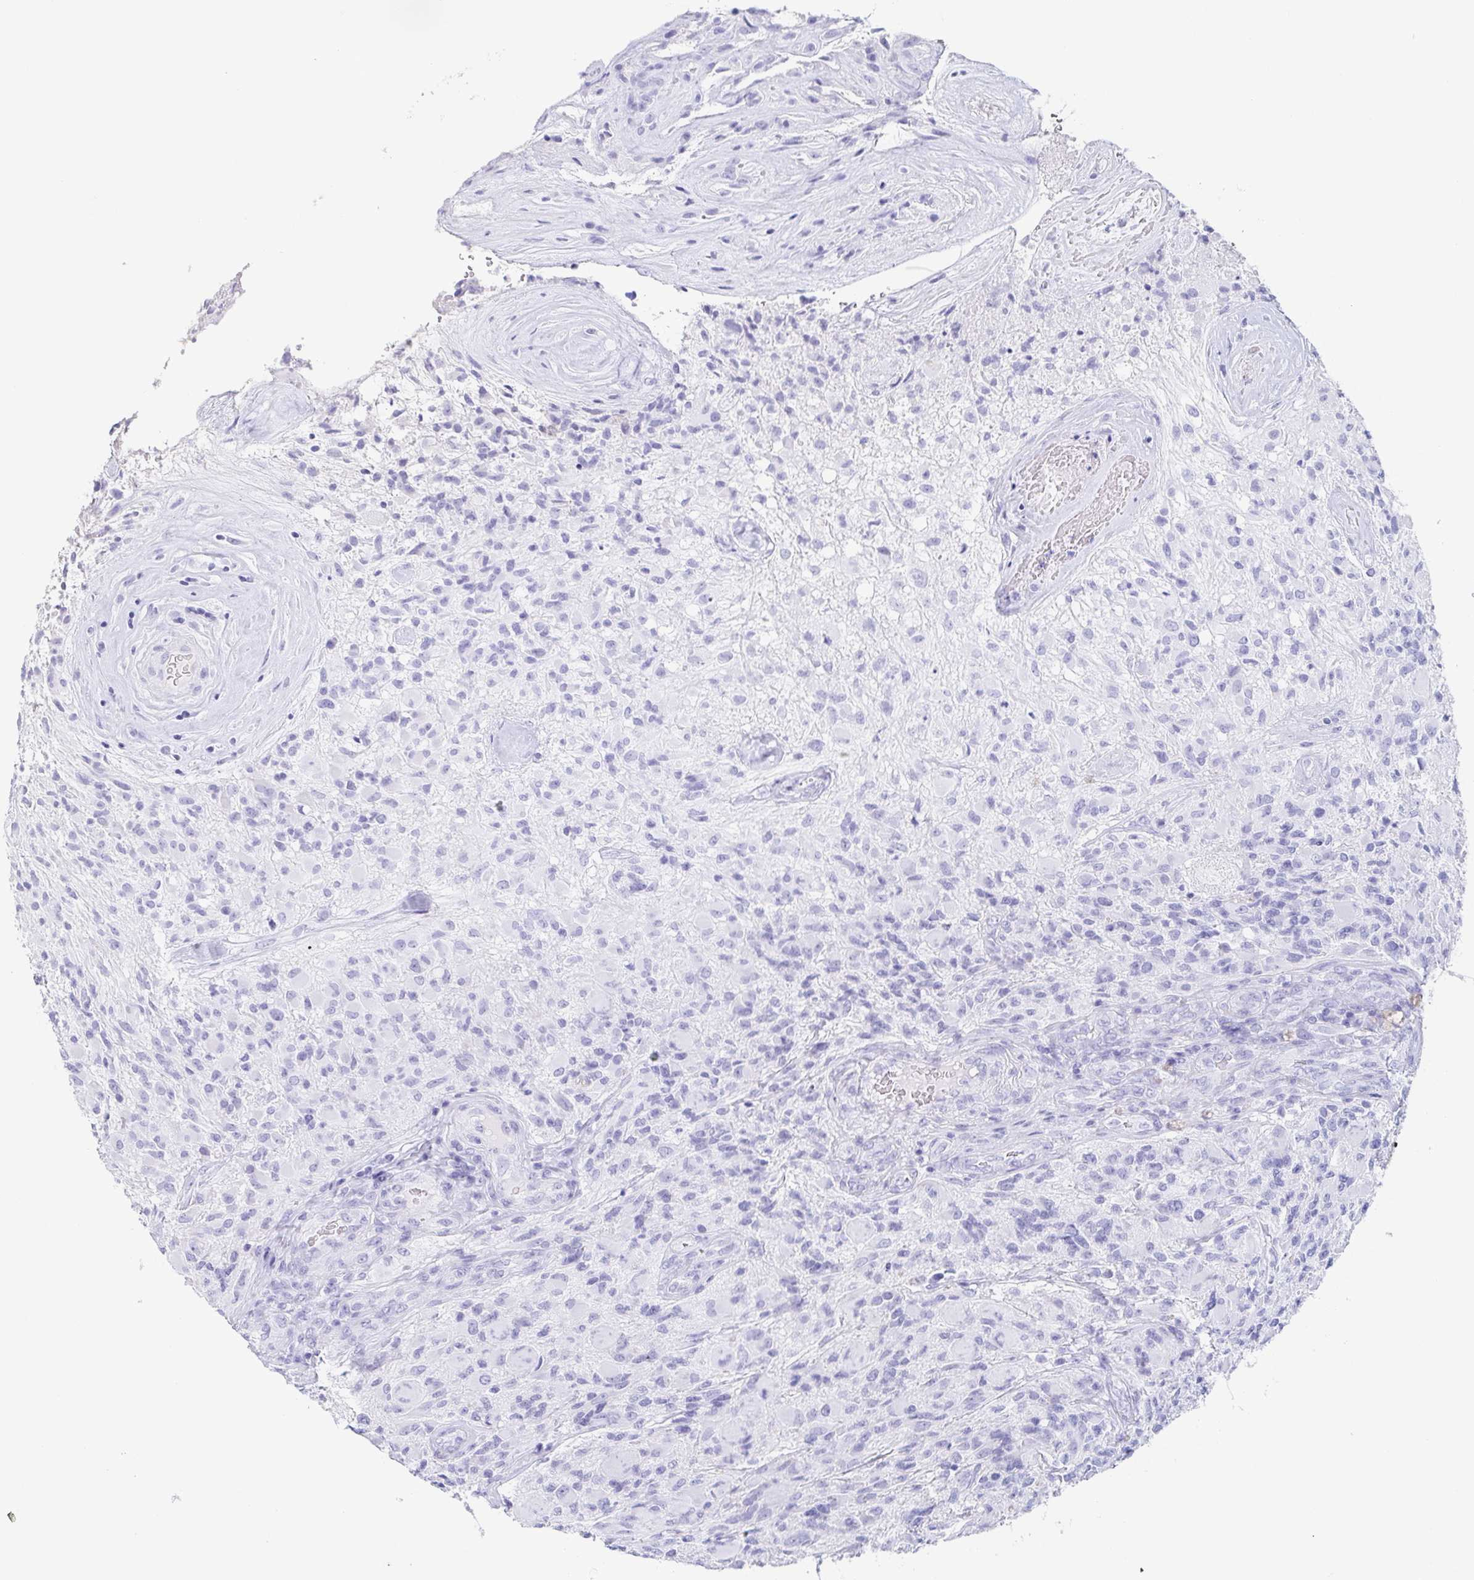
{"staining": {"intensity": "negative", "quantity": "none", "location": "none"}, "tissue": "glioma", "cell_type": "Tumor cells", "image_type": "cancer", "snomed": [{"axis": "morphology", "description": "Glioma, malignant, High grade"}, {"axis": "topography", "description": "Brain"}], "caption": "Immunohistochemical staining of malignant glioma (high-grade) displays no significant expression in tumor cells.", "gene": "BPIFA2", "patient": {"sex": "female", "age": 65}}